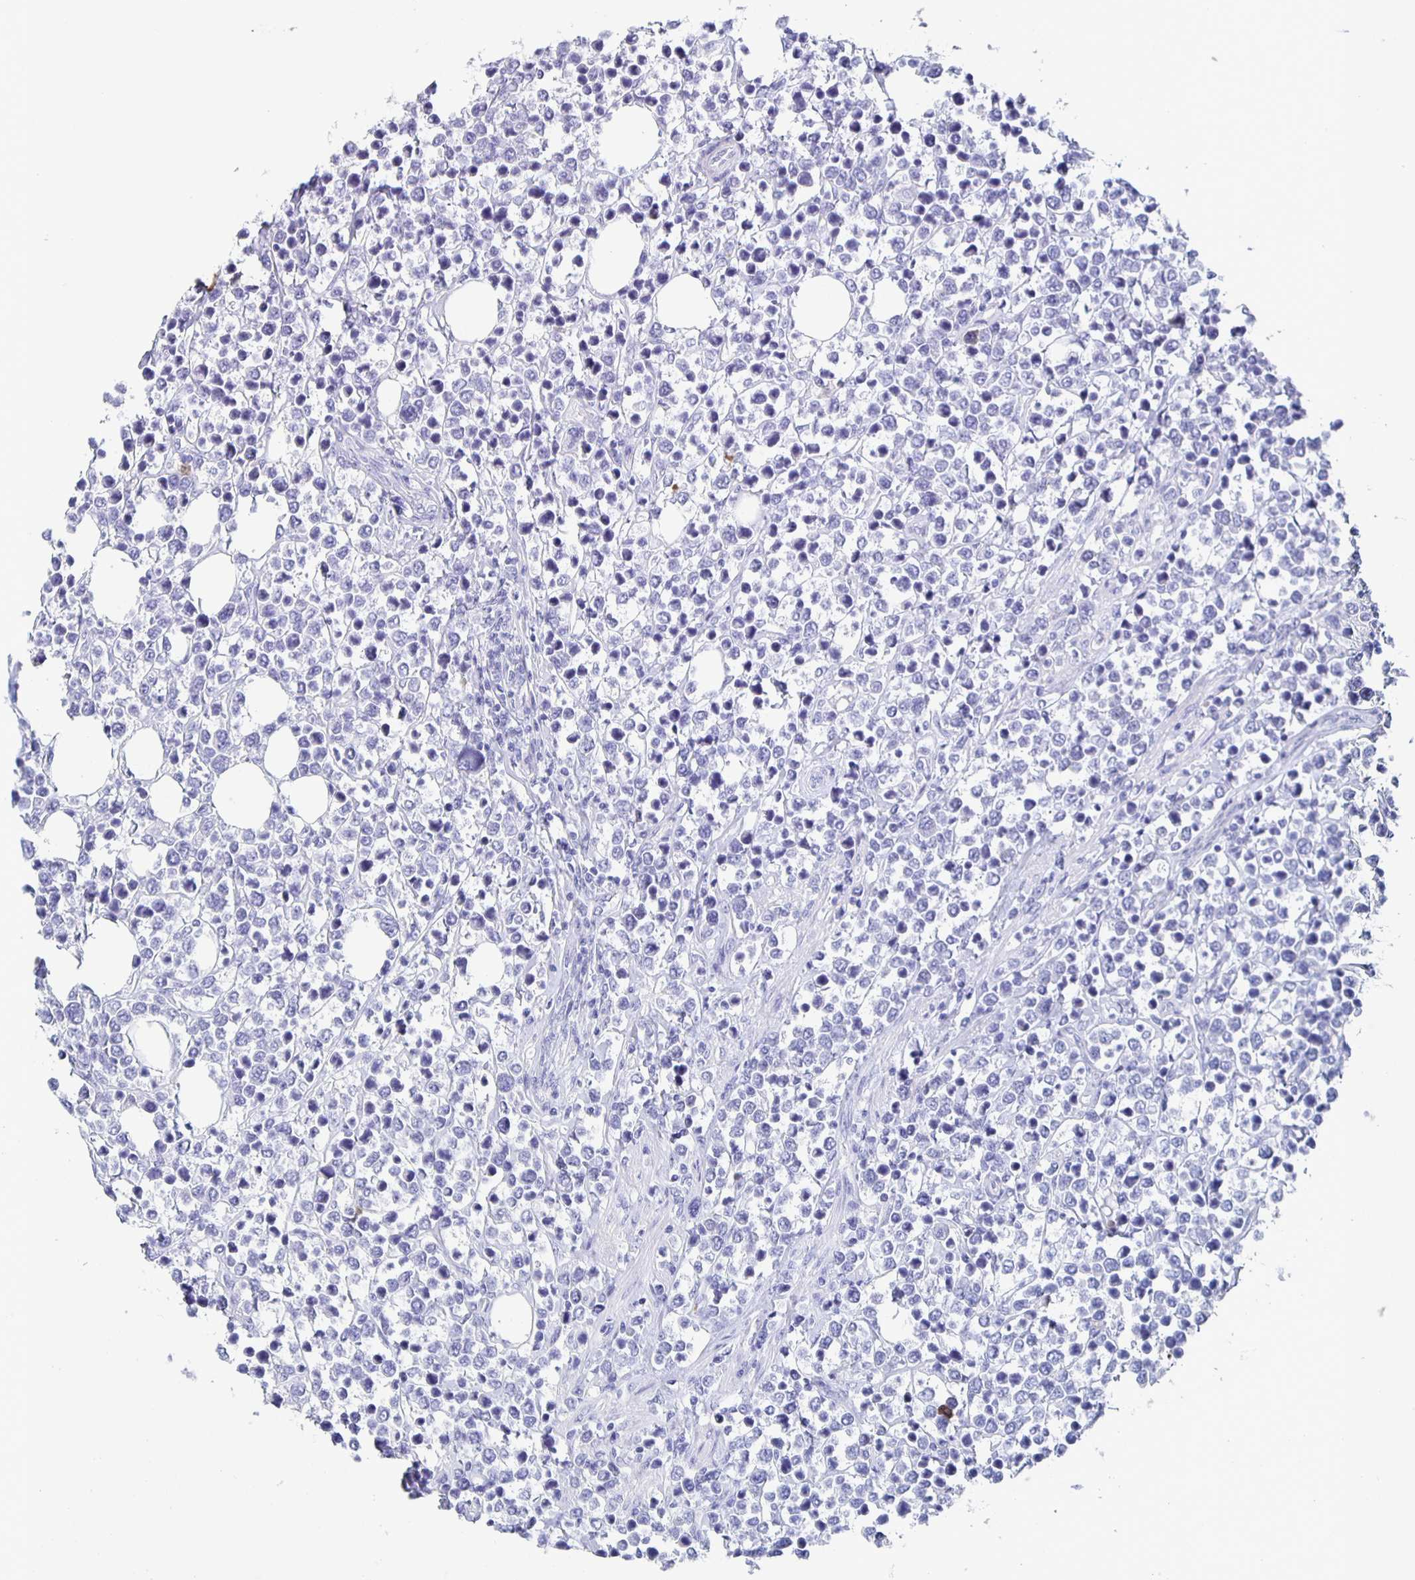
{"staining": {"intensity": "negative", "quantity": "none", "location": "none"}, "tissue": "lymphoma", "cell_type": "Tumor cells", "image_type": "cancer", "snomed": [{"axis": "morphology", "description": "Malignant lymphoma, non-Hodgkin's type, Low grade"}, {"axis": "topography", "description": "Lymph node"}], "caption": "Micrograph shows no significant protein expression in tumor cells of low-grade malignant lymphoma, non-Hodgkin's type.", "gene": "FGA", "patient": {"sex": "male", "age": 60}}